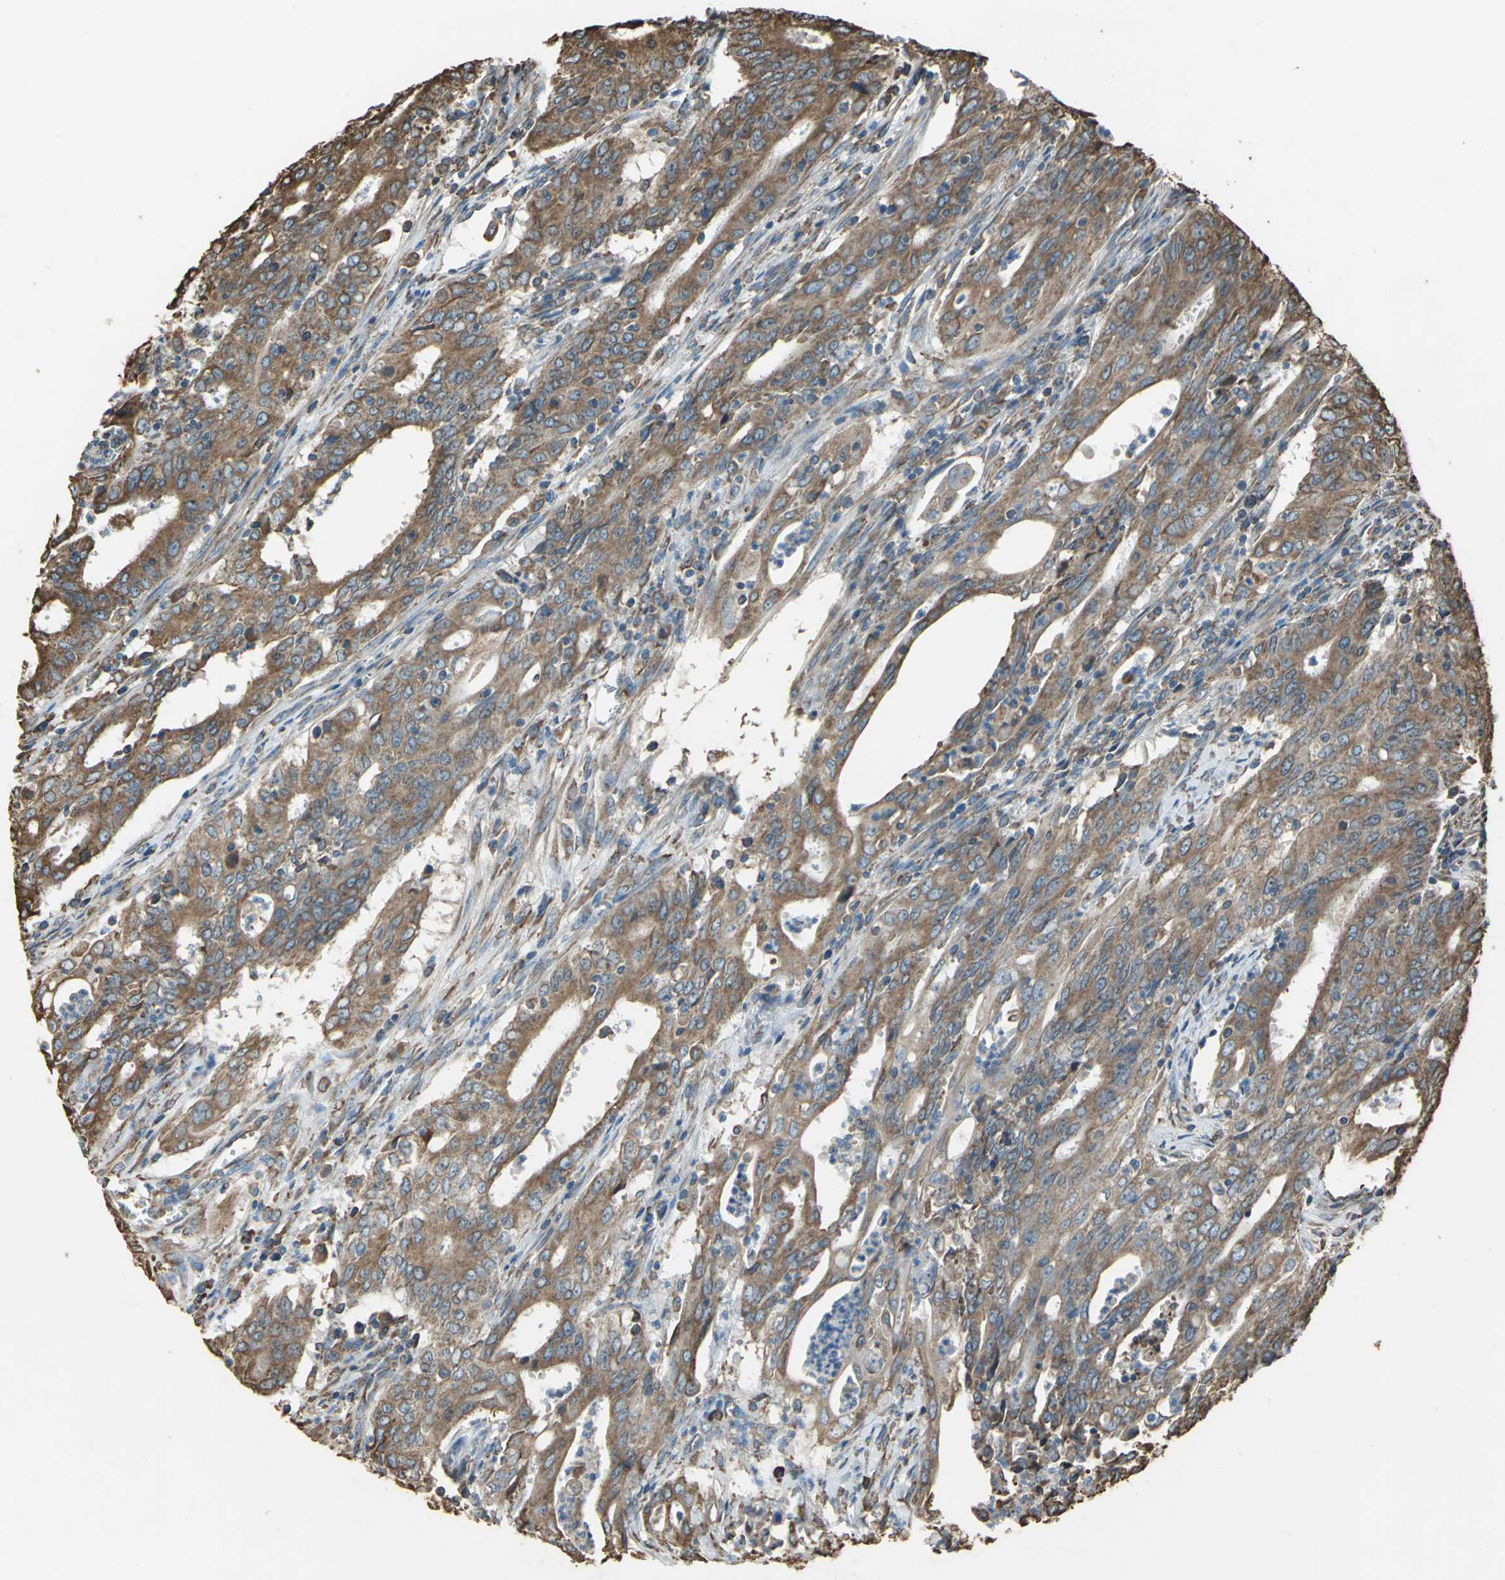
{"staining": {"intensity": "strong", "quantity": ">75%", "location": "cytoplasmic/membranous"}, "tissue": "cervical cancer", "cell_type": "Tumor cells", "image_type": "cancer", "snomed": [{"axis": "morphology", "description": "Adenocarcinoma, NOS"}, {"axis": "topography", "description": "Cervix"}], "caption": "This histopathology image displays cervical cancer (adenocarcinoma) stained with IHC to label a protein in brown. The cytoplasmic/membranous of tumor cells show strong positivity for the protein. Nuclei are counter-stained blue.", "gene": "GPANK1", "patient": {"sex": "female", "age": 44}}